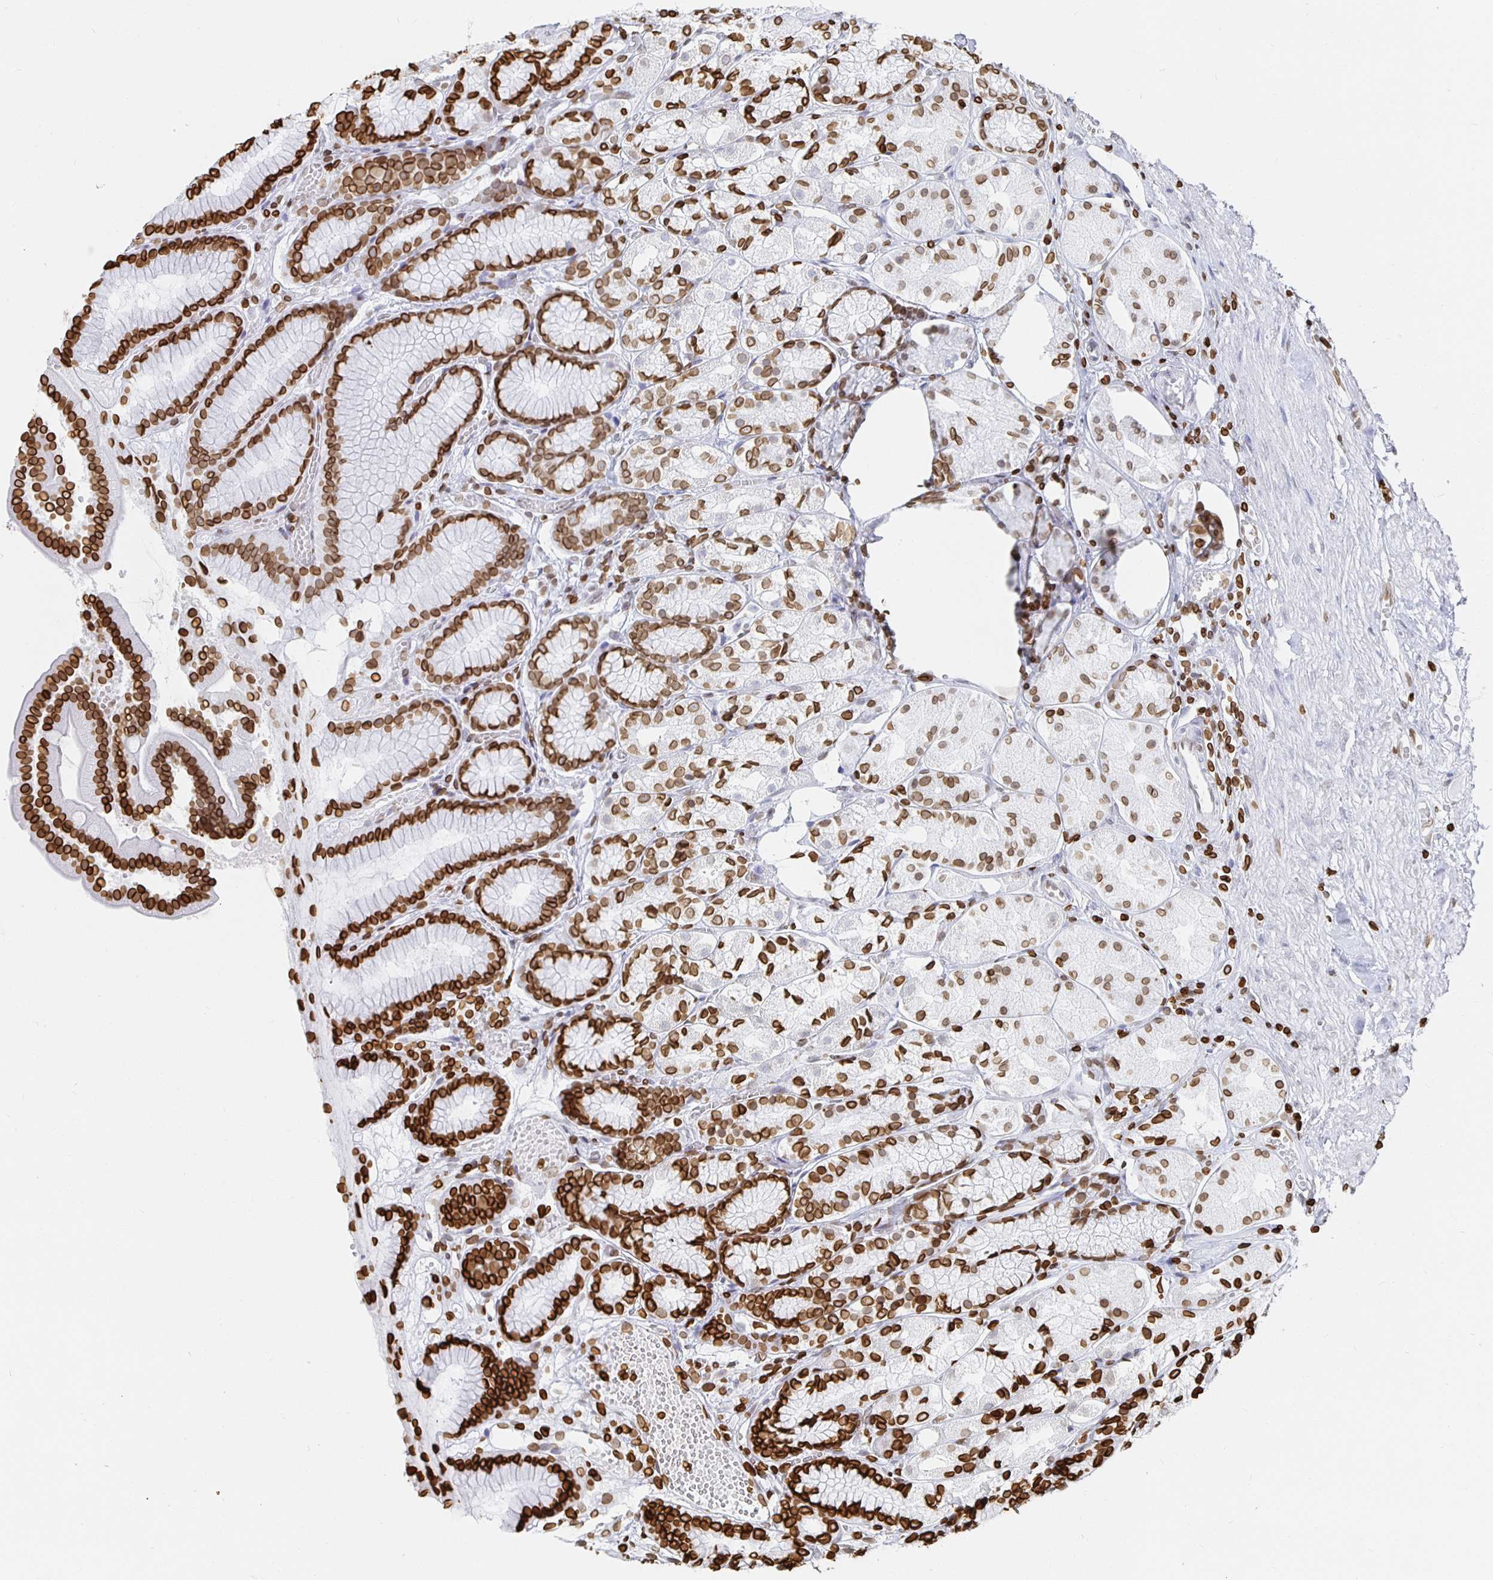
{"staining": {"intensity": "strong", "quantity": ">75%", "location": "cytoplasmic/membranous,nuclear"}, "tissue": "stomach", "cell_type": "Glandular cells", "image_type": "normal", "snomed": [{"axis": "morphology", "description": "Normal tissue, NOS"}, {"axis": "topography", "description": "Stomach"}], "caption": "The micrograph shows staining of unremarkable stomach, revealing strong cytoplasmic/membranous,nuclear protein expression (brown color) within glandular cells.", "gene": "LMNB1", "patient": {"sex": "male", "age": 70}}